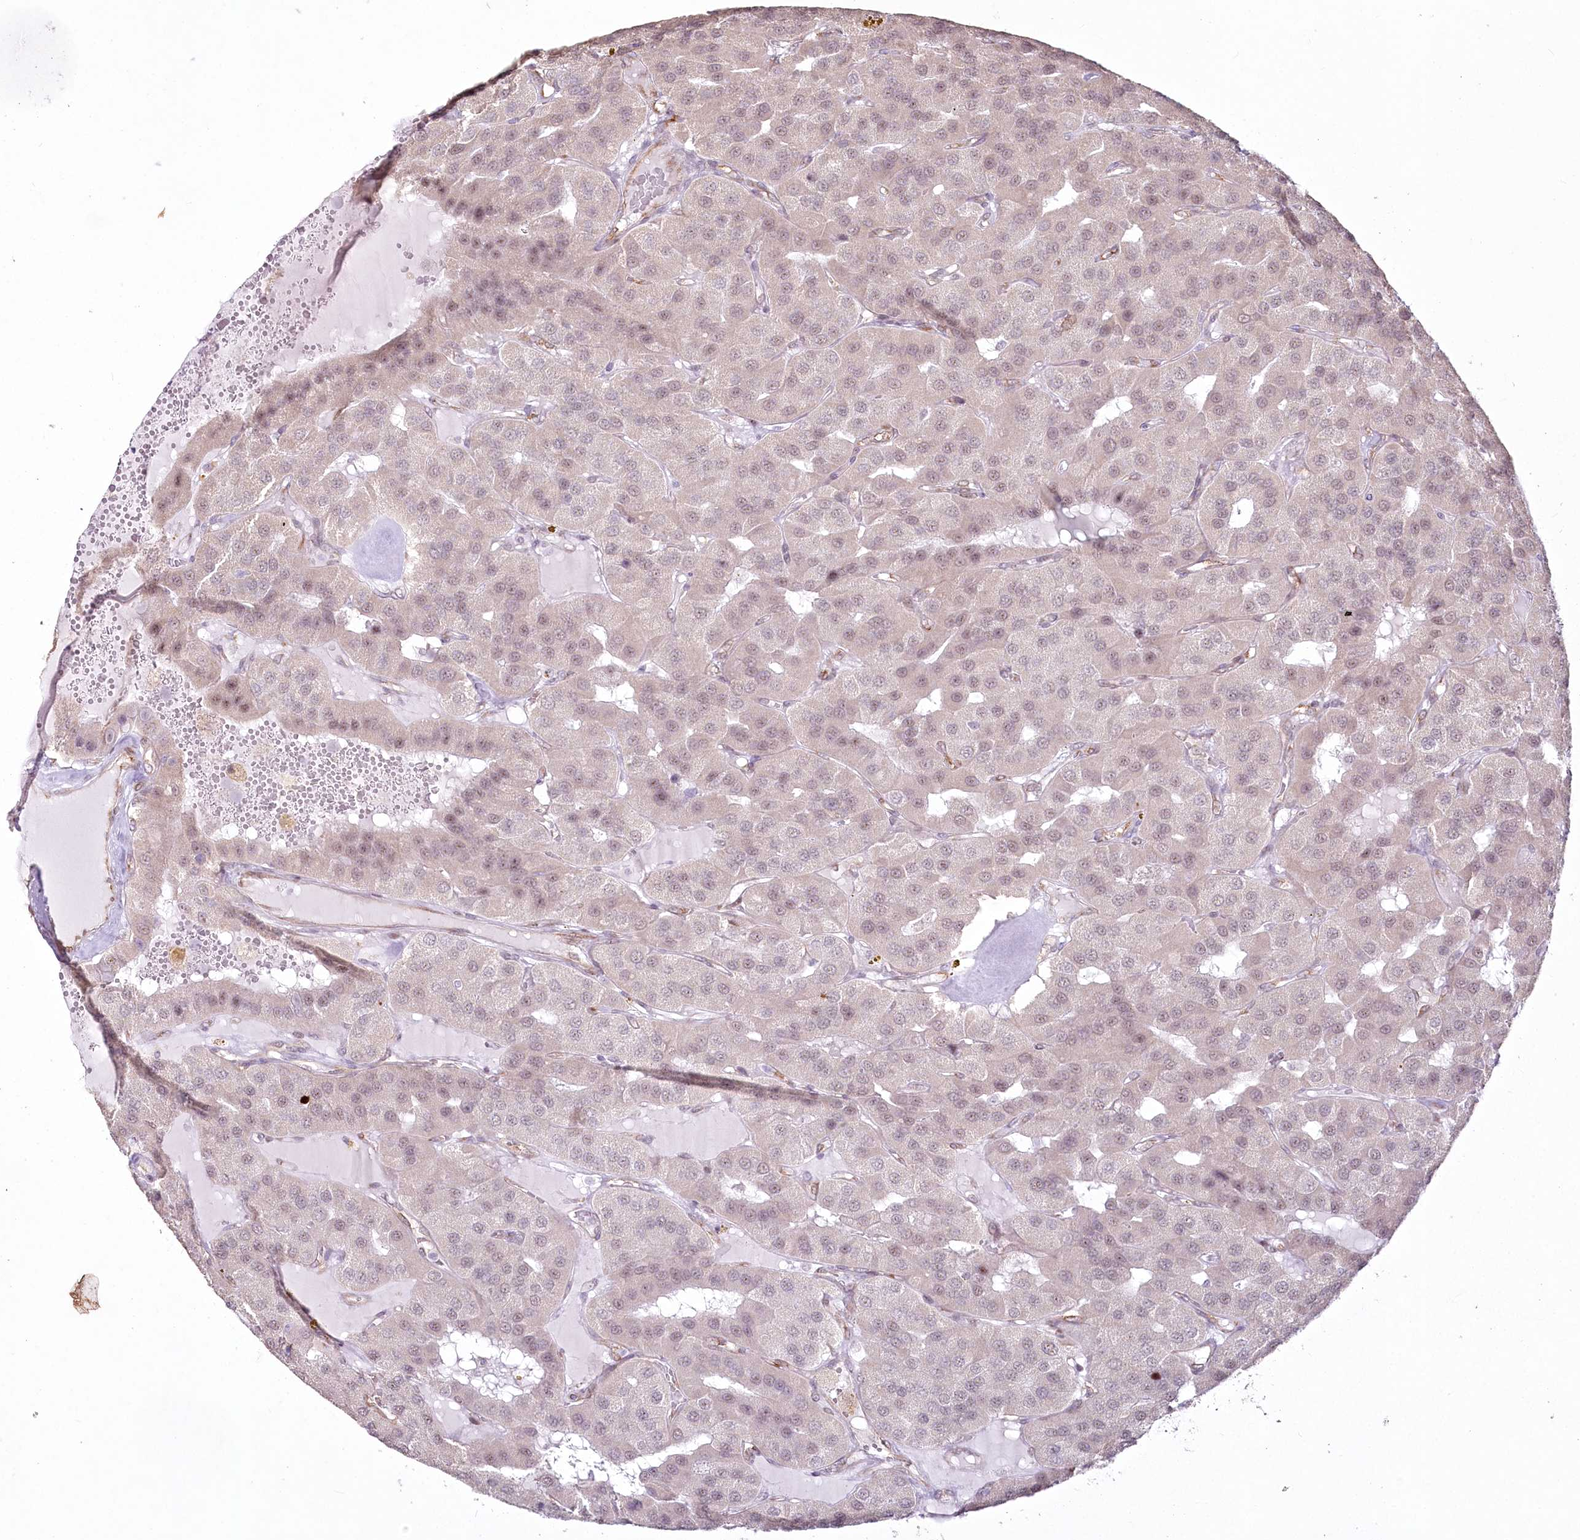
{"staining": {"intensity": "weak", "quantity": "<25%", "location": "nuclear"}, "tissue": "parathyroid gland", "cell_type": "Glandular cells", "image_type": "normal", "snomed": [{"axis": "morphology", "description": "Normal tissue, NOS"}, {"axis": "morphology", "description": "Adenoma, NOS"}, {"axis": "topography", "description": "Parathyroid gland"}], "caption": "IHC histopathology image of normal parathyroid gland: human parathyroid gland stained with DAB (3,3'-diaminobenzidine) exhibits no significant protein positivity in glandular cells. (Brightfield microscopy of DAB (3,3'-diaminobenzidine) immunohistochemistry (IHC) at high magnification).", "gene": "YBX3", "patient": {"sex": "female", "age": 86}}